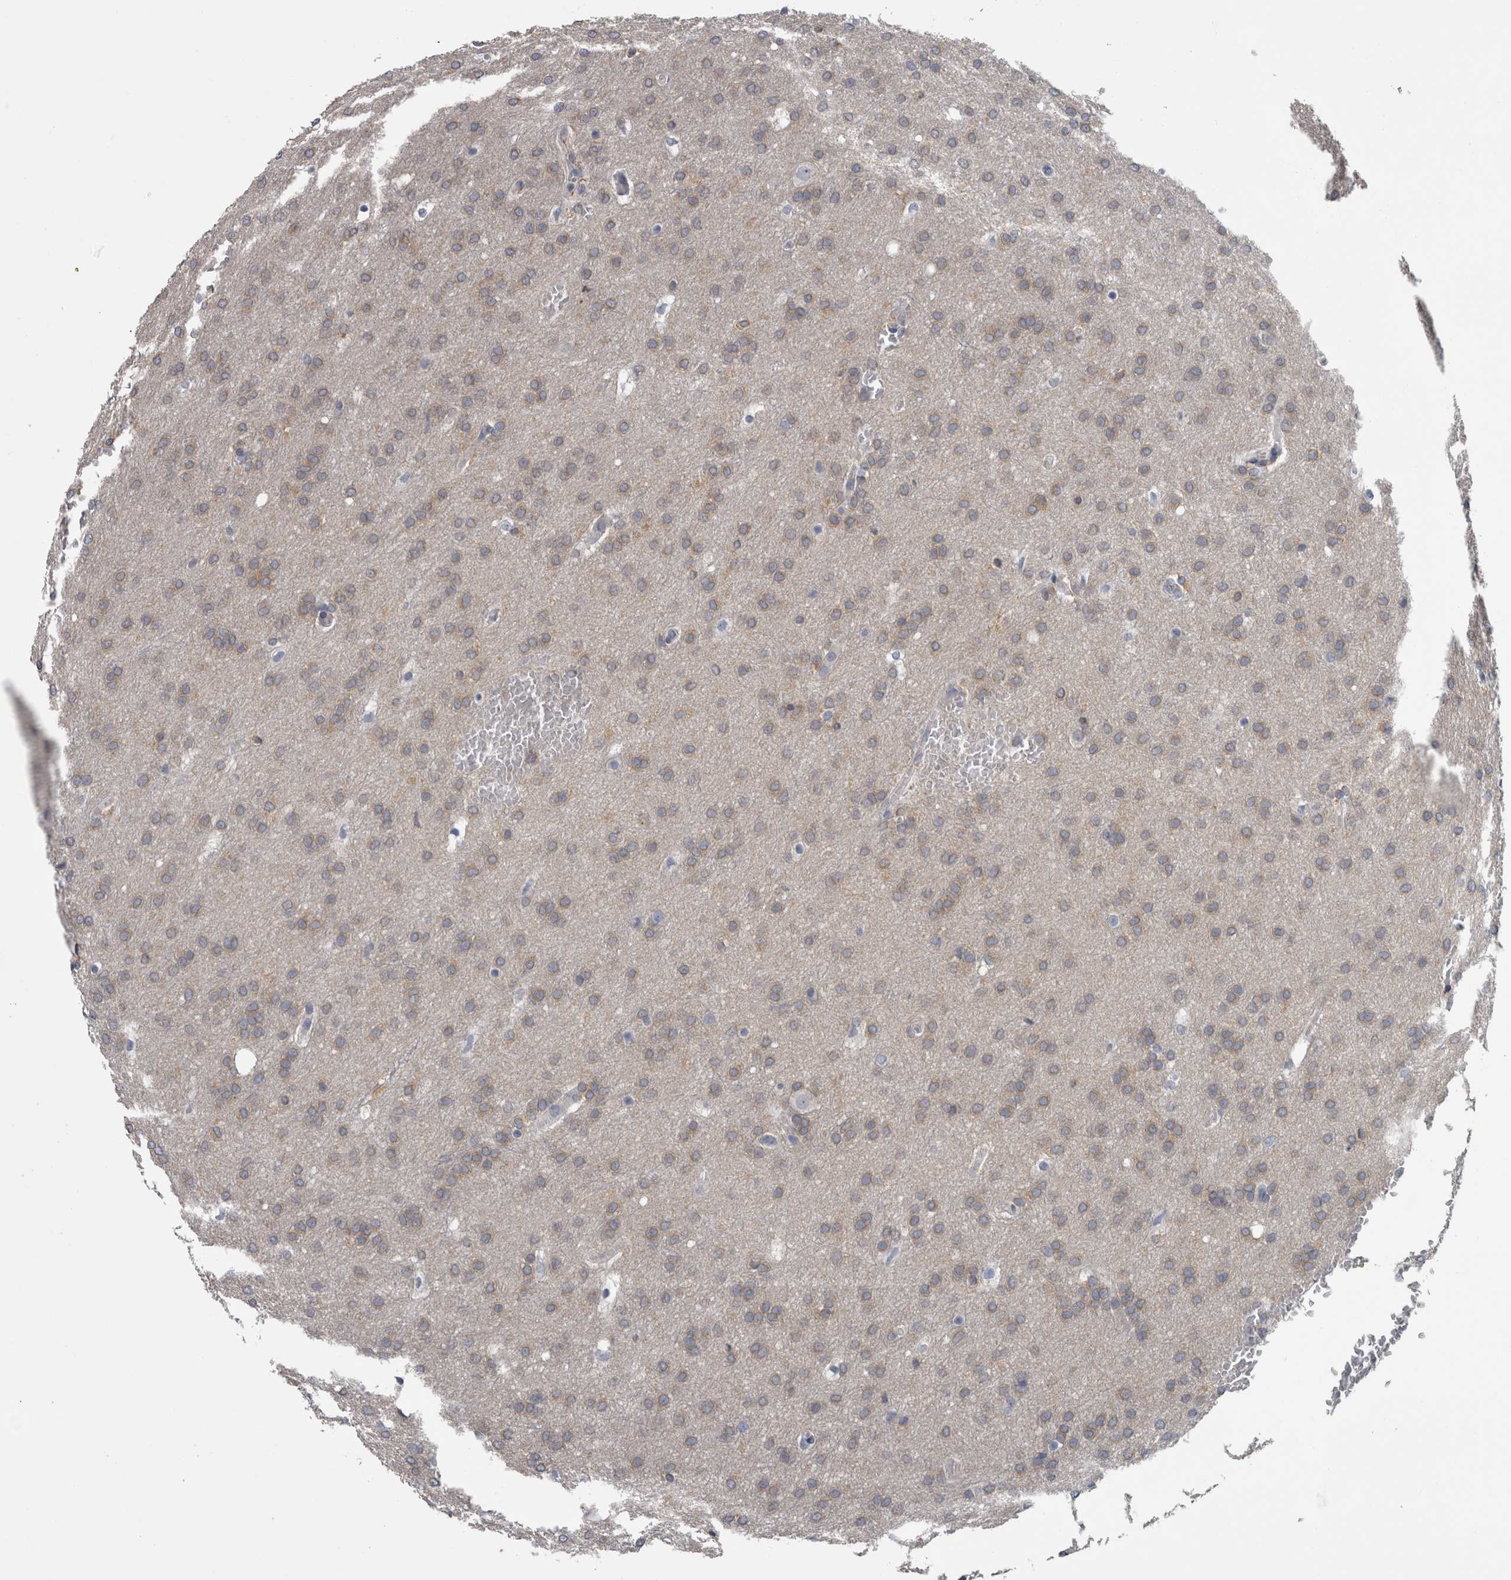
{"staining": {"intensity": "weak", "quantity": "<25%", "location": "cytoplasmic/membranous"}, "tissue": "glioma", "cell_type": "Tumor cells", "image_type": "cancer", "snomed": [{"axis": "morphology", "description": "Glioma, malignant, Low grade"}, {"axis": "topography", "description": "Brain"}], "caption": "Tumor cells are negative for protein expression in human glioma.", "gene": "EFEMP2", "patient": {"sex": "female", "age": 37}}